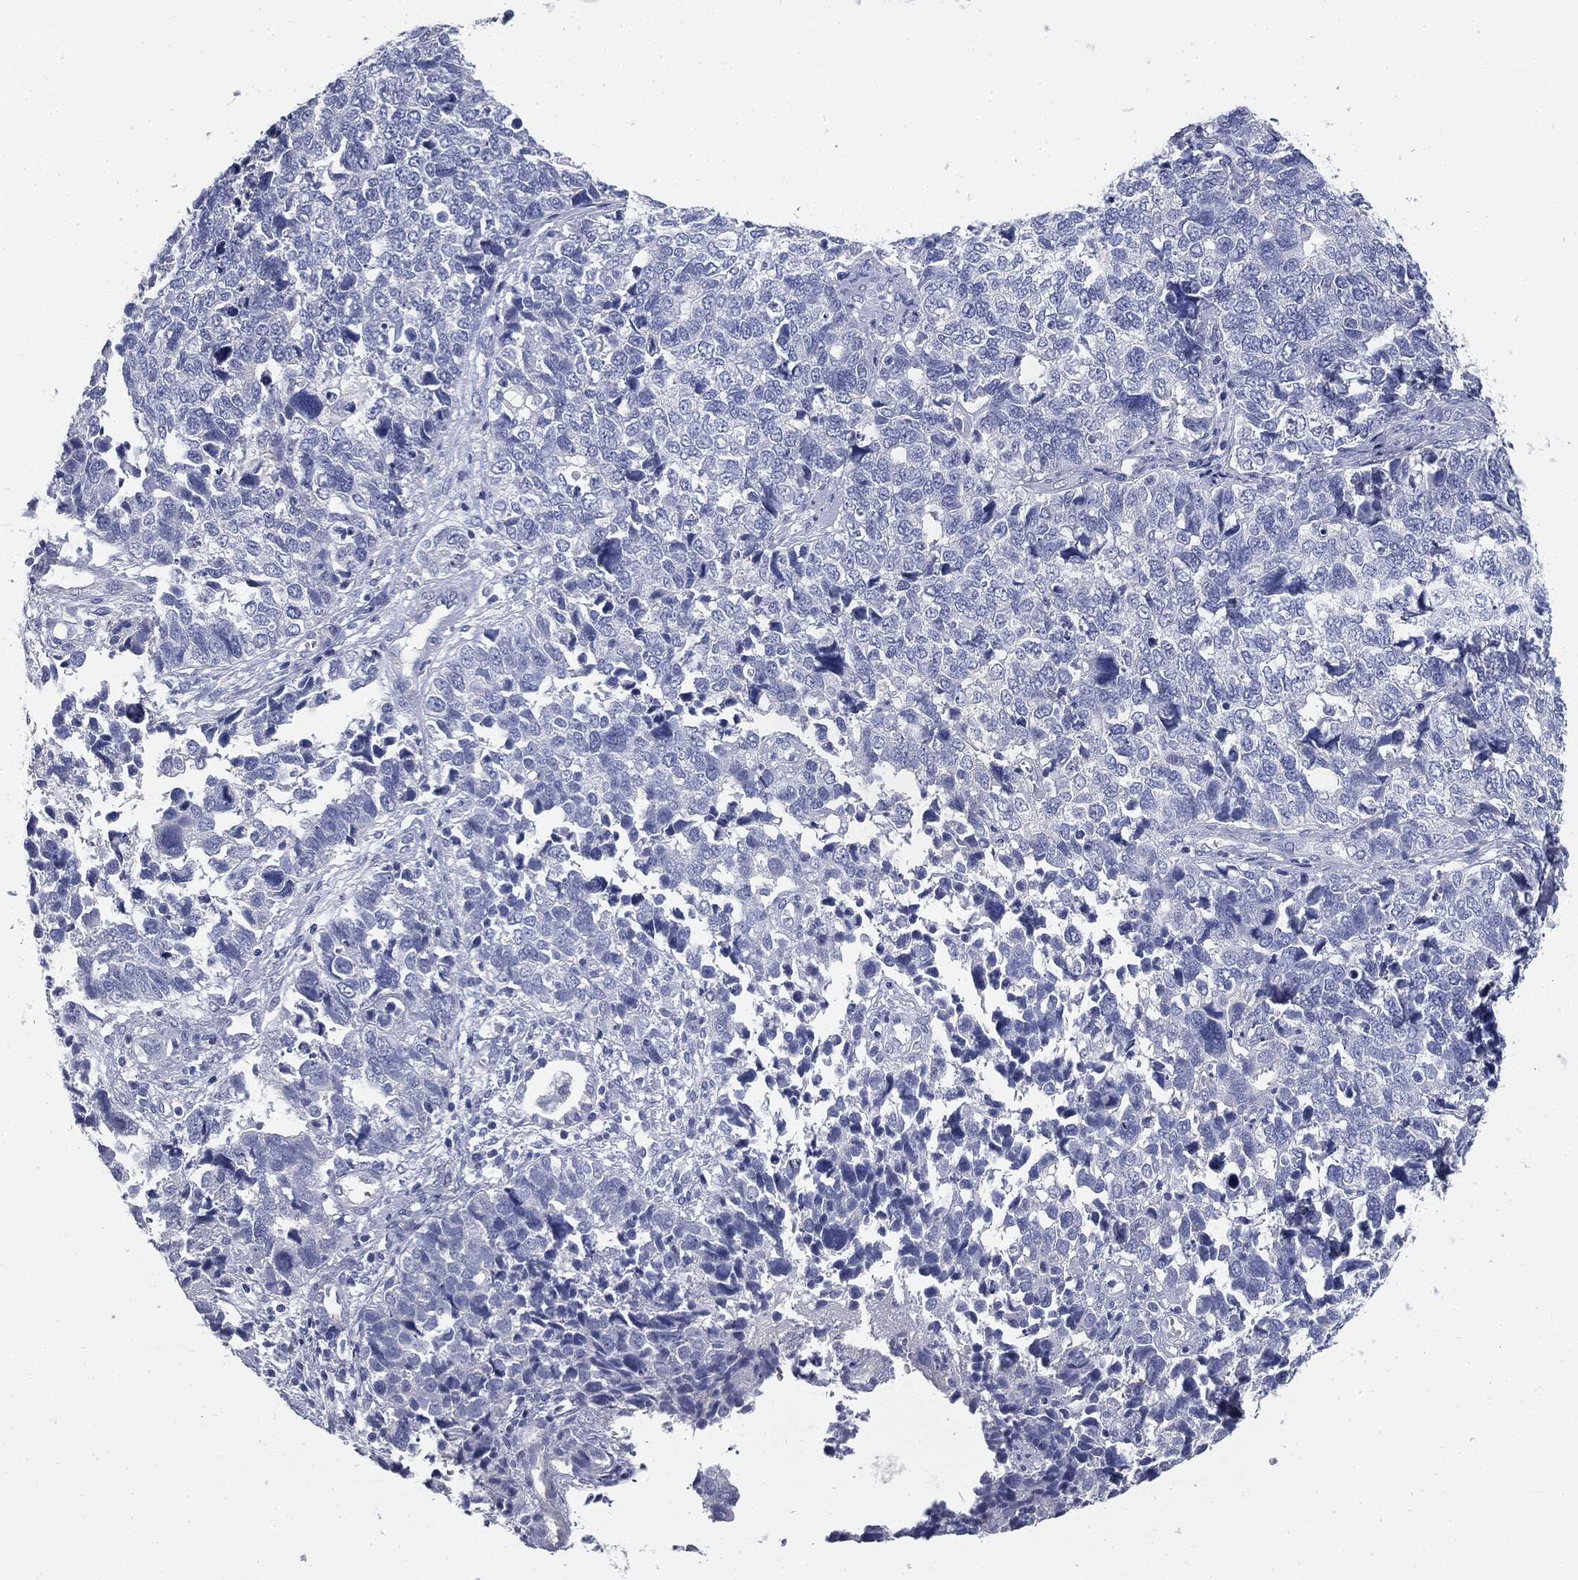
{"staining": {"intensity": "negative", "quantity": "none", "location": "none"}, "tissue": "cervical cancer", "cell_type": "Tumor cells", "image_type": "cancer", "snomed": [{"axis": "morphology", "description": "Squamous cell carcinoma, NOS"}, {"axis": "topography", "description": "Cervix"}], "caption": "Immunohistochemical staining of cervical cancer demonstrates no significant staining in tumor cells.", "gene": "CUZD1", "patient": {"sex": "female", "age": 63}}